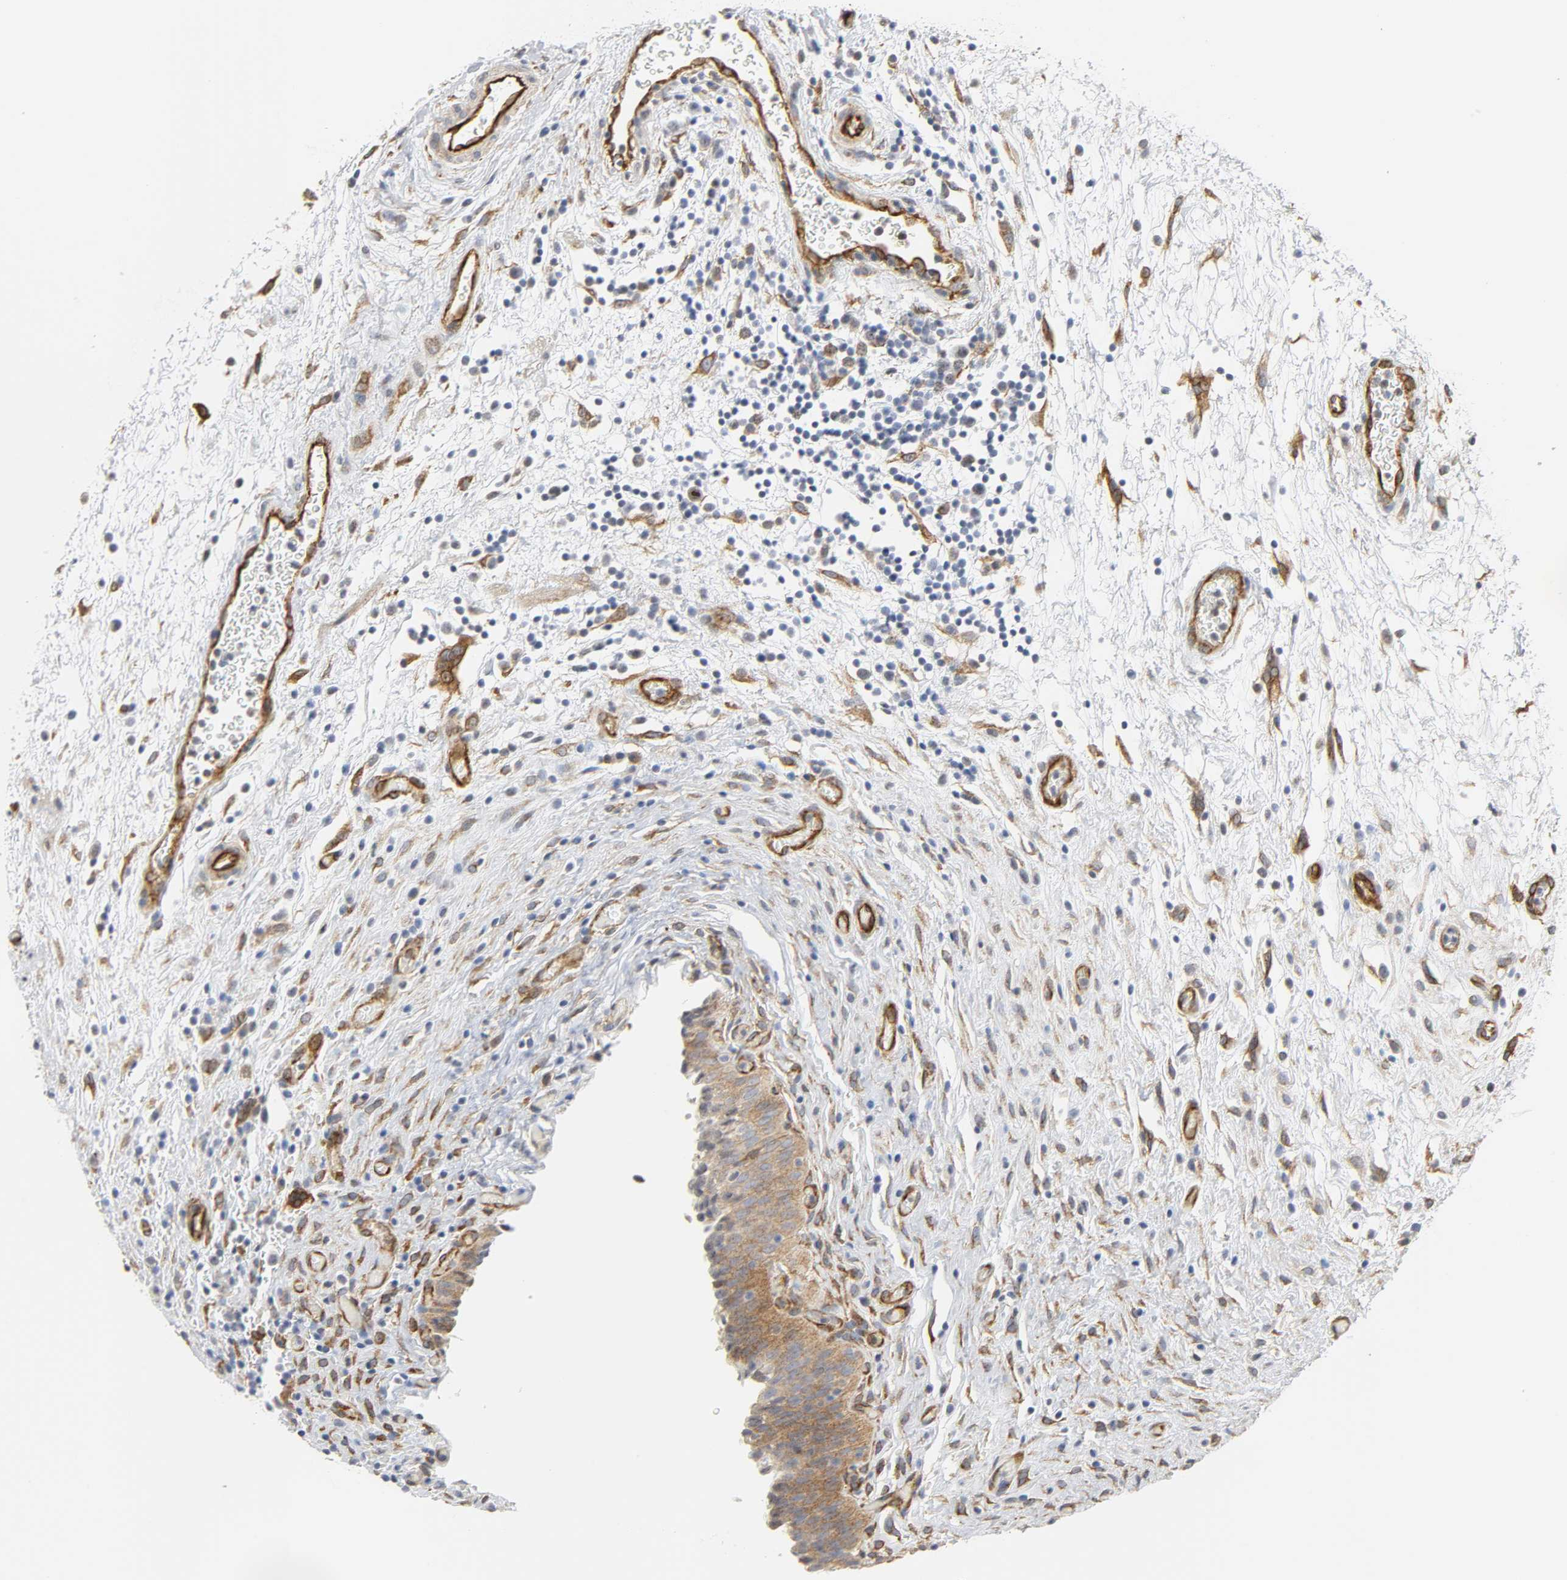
{"staining": {"intensity": "moderate", "quantity": ">75%", "location": "cytoplasmic/membranous"}, "tissue": "urinary bladder", "cell_type": "Urothelial cells", "image_type": "normal", "snomed": [{"axis": "morphology", "description": "Normal tissue, NOS"}, {"axis": "topography", "description": "Urinary bladder"}], "caption": "This micrograph displays immunohistochemistry (IHC) staining of benign urinary bladder, with medium moderate cytoplasmic/membranous positivity in approximately >75% of urothelial cells.", "gene": "DOCK1", "patient": {"sex": "male", "age": 51}}